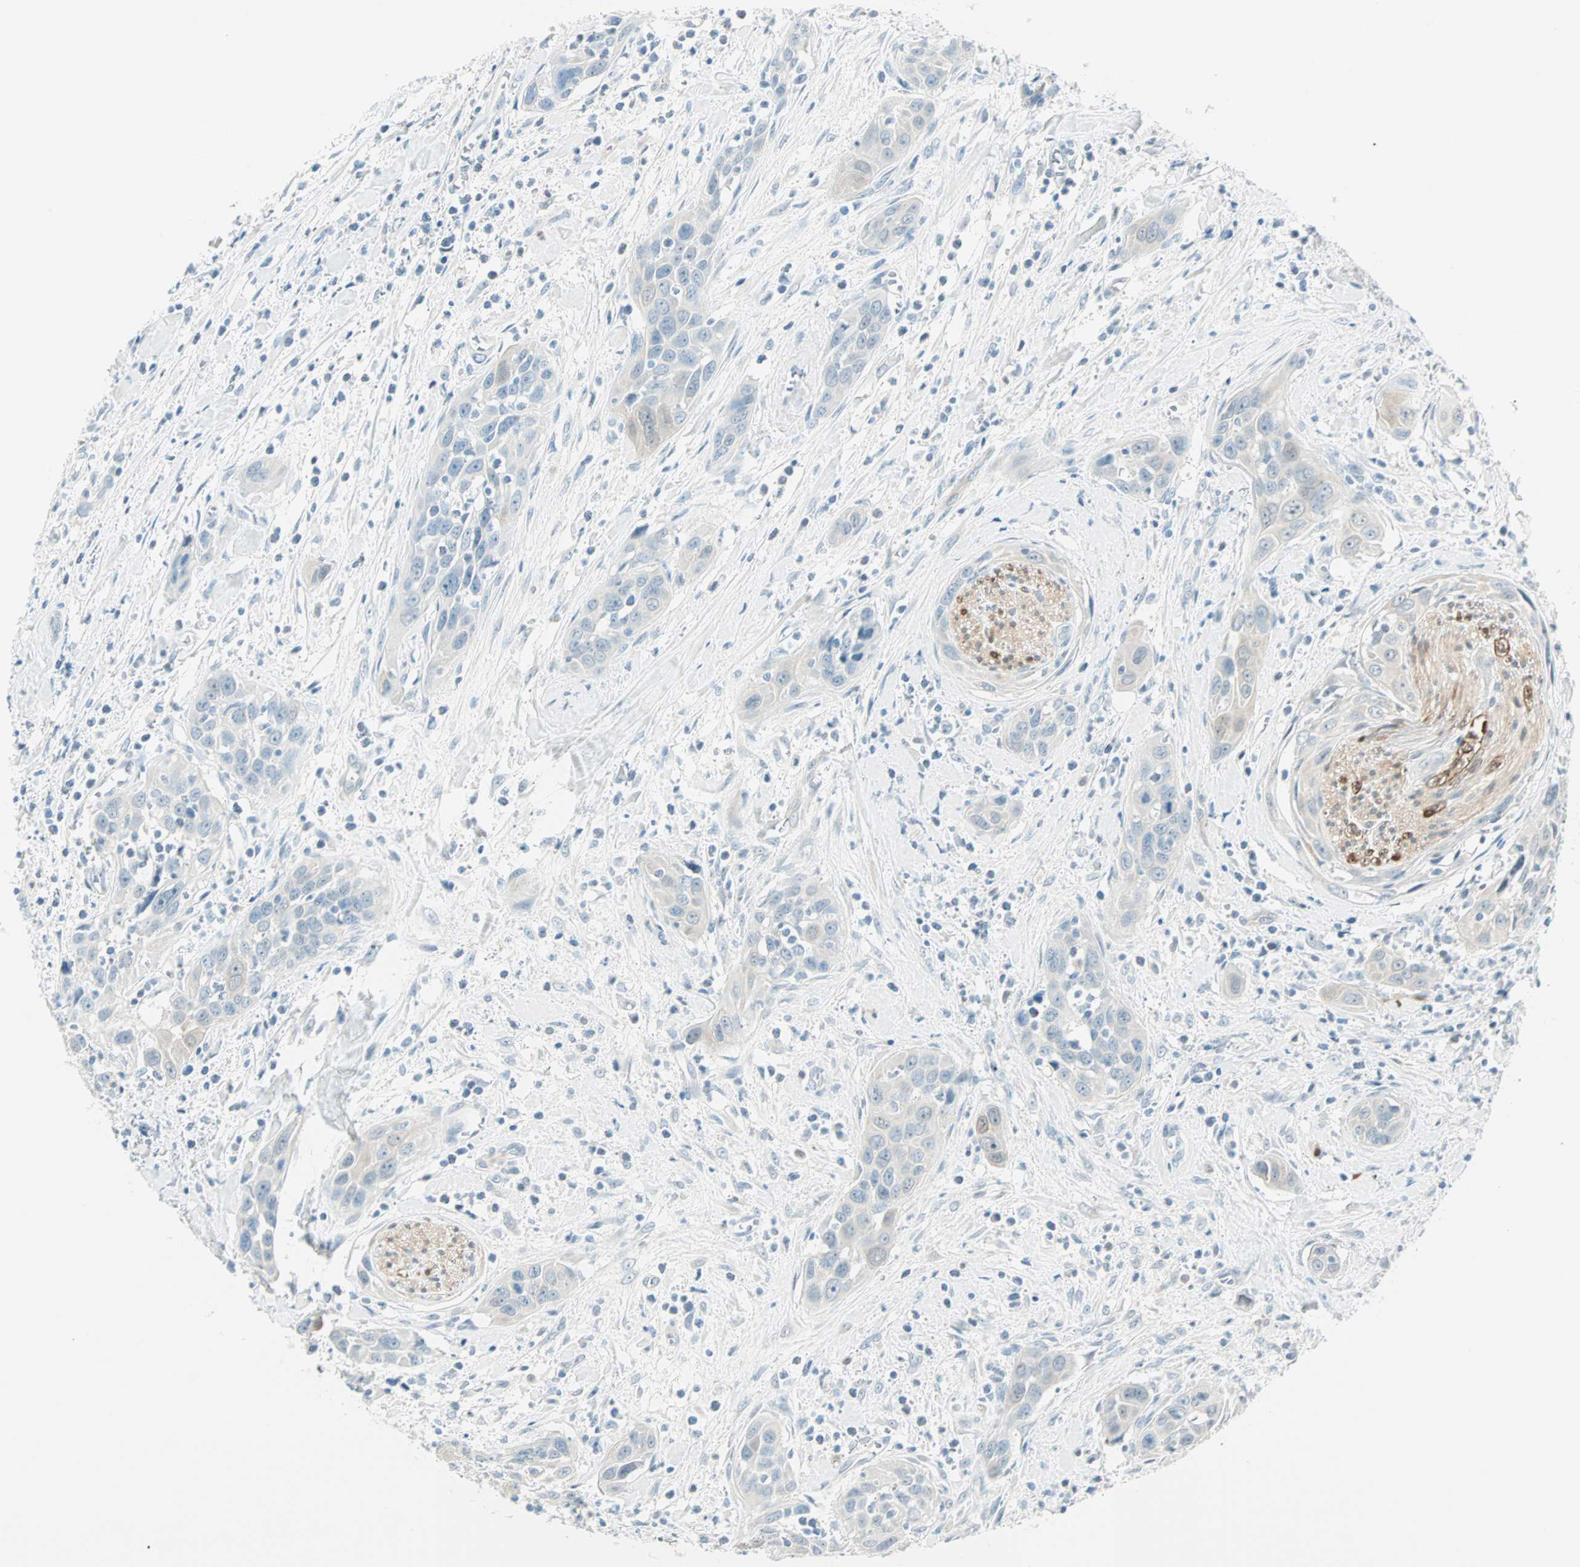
{"staining": {"intensity": "weak", "quantity": "25%-75%", "location": "cytoplasmic/membranous"}, "tissue": "head and neck cancer", "cell_type": "Tumor cells", "image_type": "cancer", "snomed": [{"axis": "morphology", "description": "Squamous cell carcinoma, NOS"}, {"axis": "topography", "description": "Oral tissue"}, {"axis": "topography", "description": "Head-Neck"}], "caption": "Immunohistochemistry (IHC) histopathology image of neoplastic tissue: head and neck cancer (squamous cell carcinoma) stained using IHC displays low levels of weak protein expression localized specifically in the cytoplasmic/membranous of tumor cells, appearing as a cytoplasmic/membranous brown color.", "gene": "S100A1", "patient": {"sex": "female", "age": 50}}